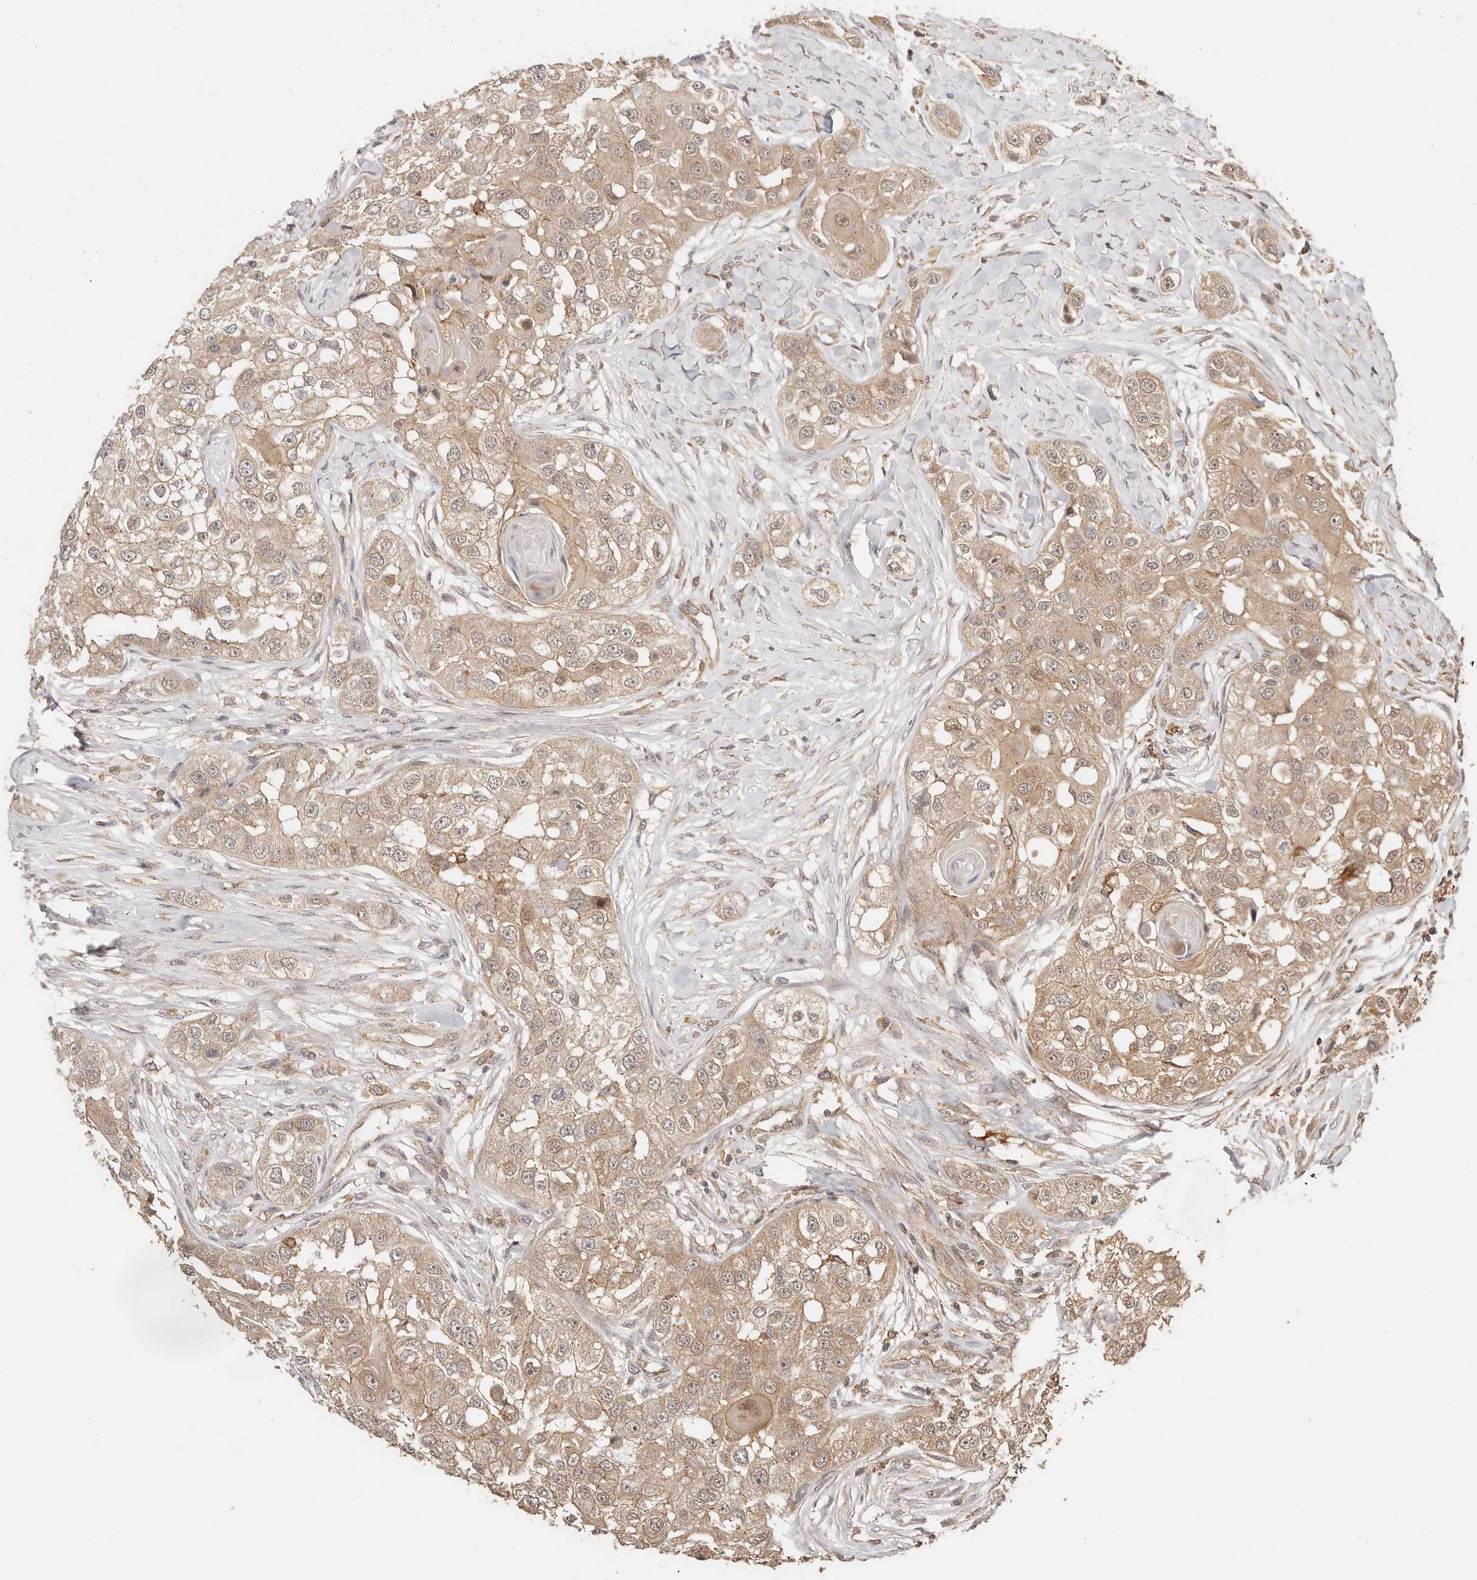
{"staining": {"intensity": "moderate", "quantity": ">75%", "location": "cytoplasmic/membranous"}, "tissue": "head and neck cancer", "cell_type": "Tumor cells", "image_type": "cancer", "snomed": [{"axis": "morphology", "description": "Normal tissue, NOS"}, {"axis": "morphology", "description": "Squamous cell carcinoma, NOS"}, {"axis": "topography", "description": "Skeletal muscle"}, {"axis": "topography", "description": "Head-Neck"}], "caption": "Head and neck cancer (squamous cell carcinoma) stained for a protein displays moderate cytoplasmic/membranous positivity in tumor cells. The staining is performed using DAB (3,3'-diaminobenzidine) brown chromogen to label protein expression. The nuclei are counter-stained blue using hematoxylin.", "gene": "AFDN", "patient": {"sex": "male", "age": 51}}